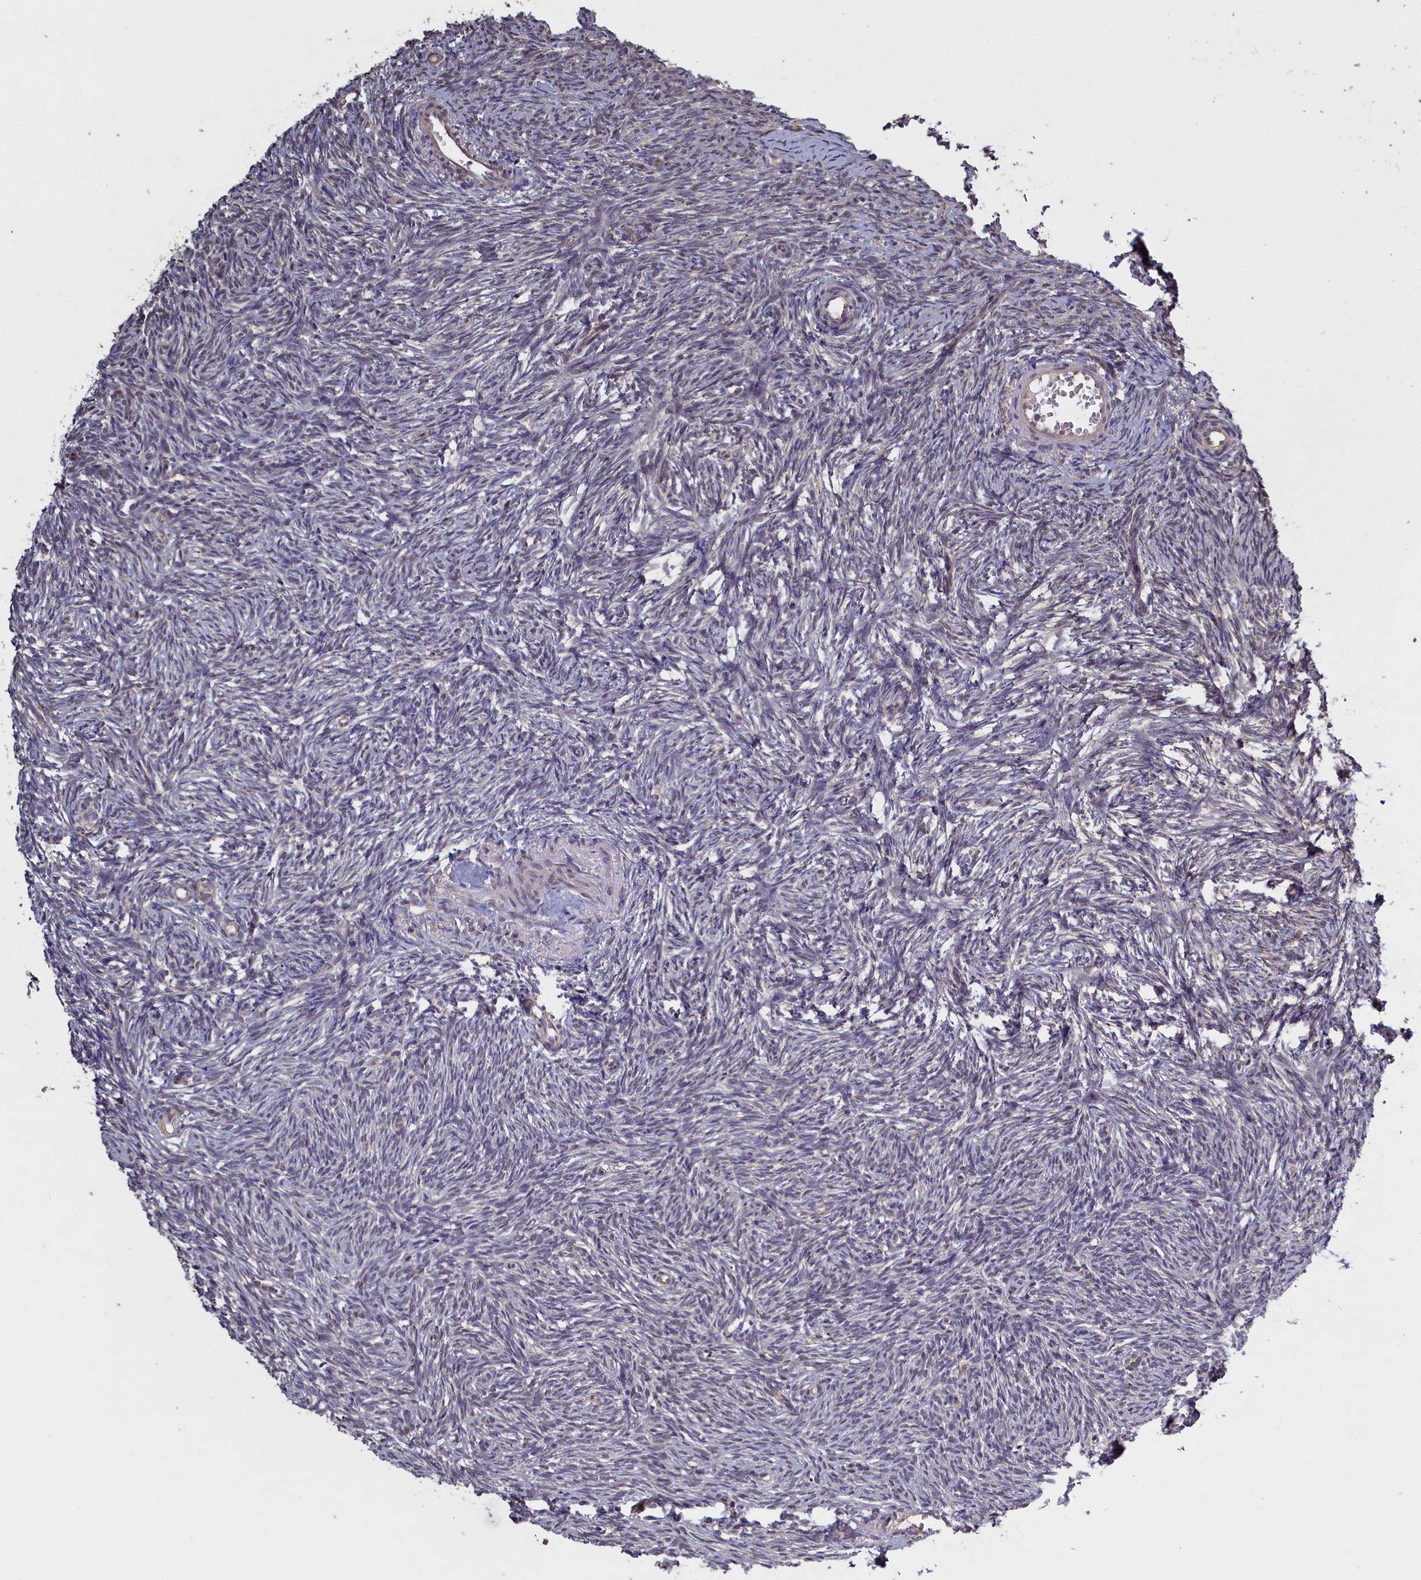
{"staining": {"intensity": "negative", "quantity": "none", "location": "none"}, "tissue": "ovary", "cell_type": "Ovarian stroma cells", "image_type": "normal", "snomed": [{"axis": "morphology", "description": "Normal tissue, NOS"}, {"axis": "topography", "description": "Ovary"}], "caption": "Human ovary stained for a protein using immunohistochemistry demonstrates no expression in ovarian stroma cells.", "gene": "UCHL3", "patient": {"sex": "female", "age": 51}}